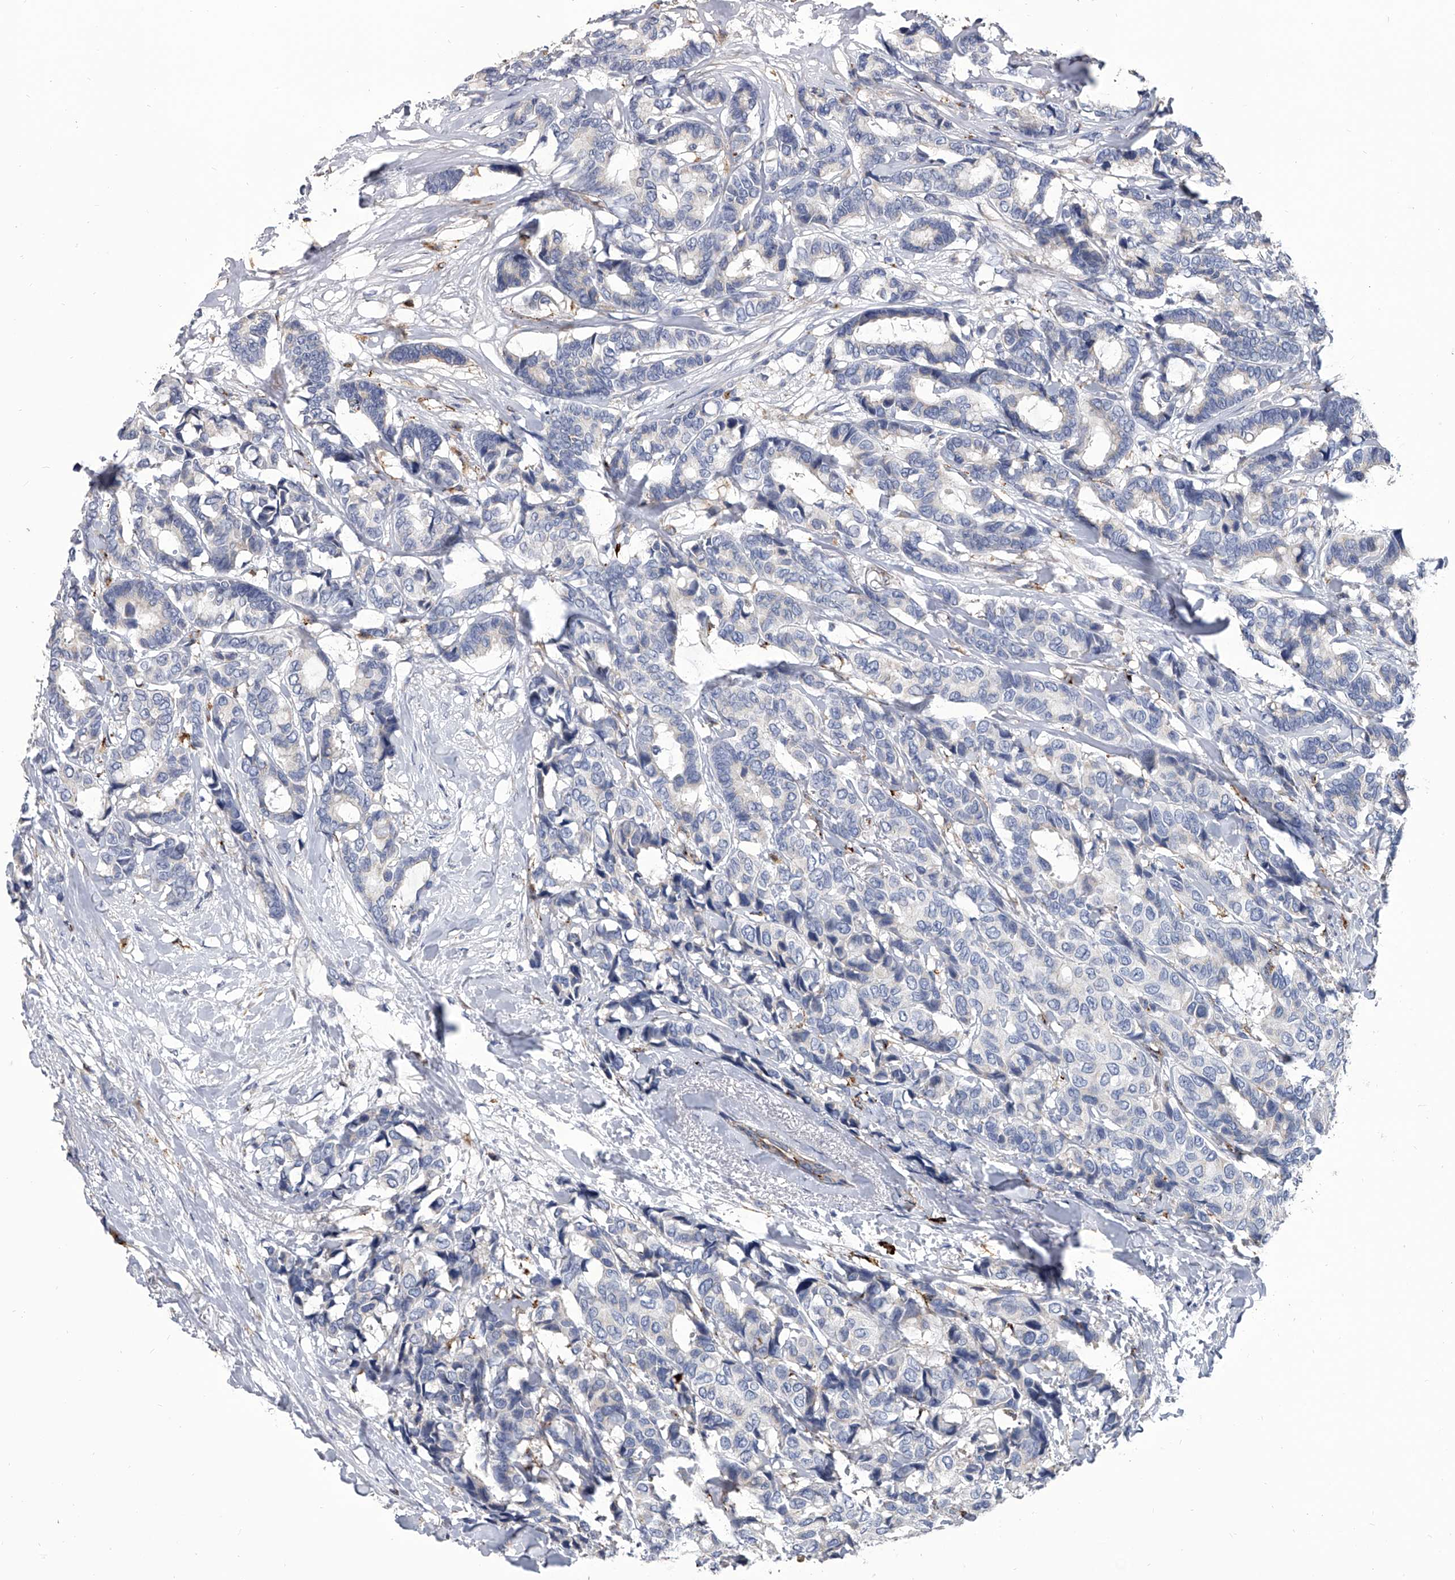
{"staining": {"intensity": "negative", "quantity": "none", "location": "none"}, "tissue": "breast cancer", "cell_type": "Tumor cells", "image_type": "cancer", "snomed": [{"axis": "morphology", "description": "Duct carcinoma"}, {"axis": "topography", "description": "Breast"}], "caption": "Protein analysis of invasive ductal carcinoma (breast) exhibits no significant expression in tumor cells.", "gene": "SPP1", "patient": {"sex": "female", "age": 87}}